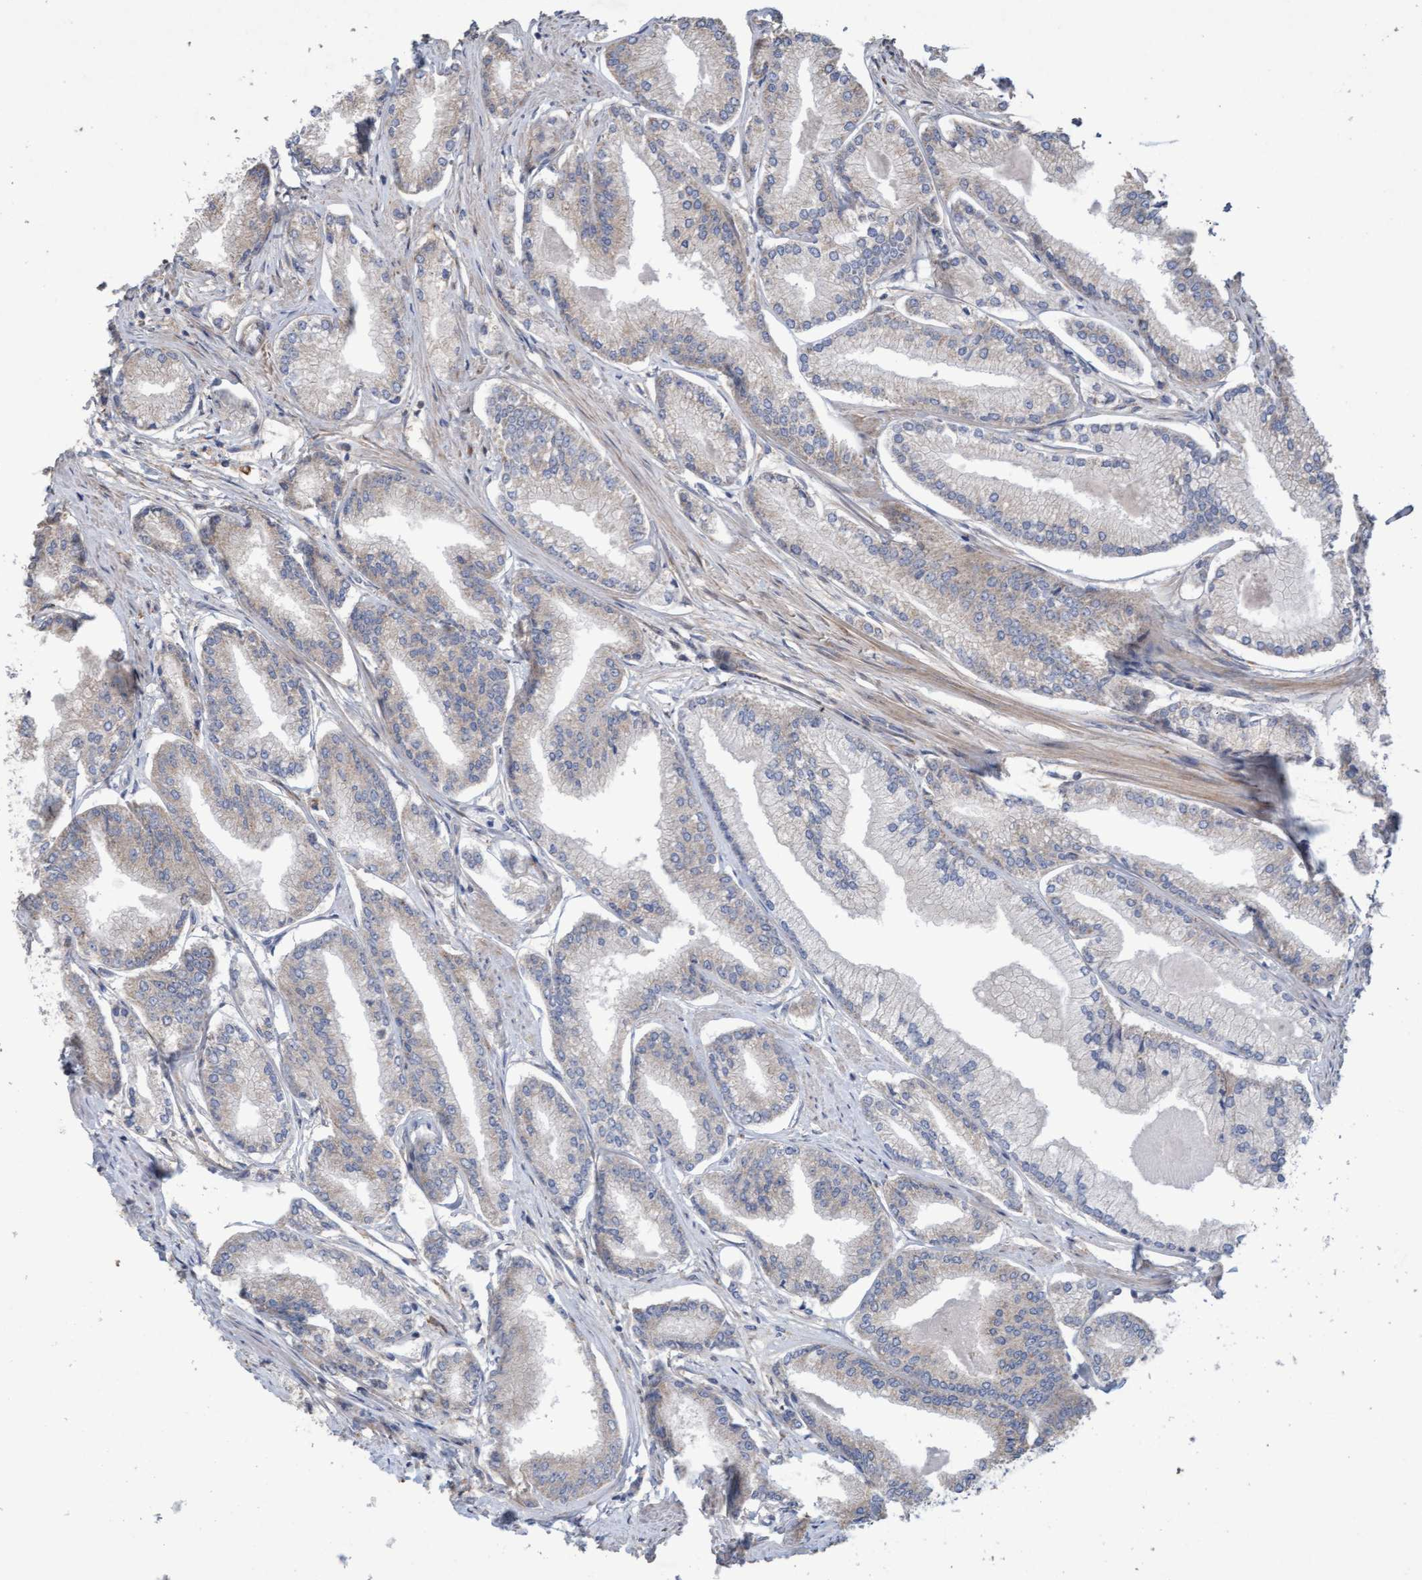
{"staining": {"intensity": "negative", "quantity": "none", "location": "none"}, "tissue": "prostate cancer", "cell_type": "Tumor cells", "image_type": "cancer", "snomed": [{"axis": "morphology", "description": "Adenocarcinoma, Low grade"}, {"axis": "topography", "description": "Prostate"}], "caption": "A histopathology image of human low-grade adenocarcinoma (prostate) is negative for staining in tumor cells. Brightfield microscopy of immunohistochemistry (IHC) stained with DAB (3,3'-diaminobenzidine) (brown) and hematoxylin (blue), captured at high magnification.", "gene": "DDHD2", "patient": {"sex": "male", "age": 52}}